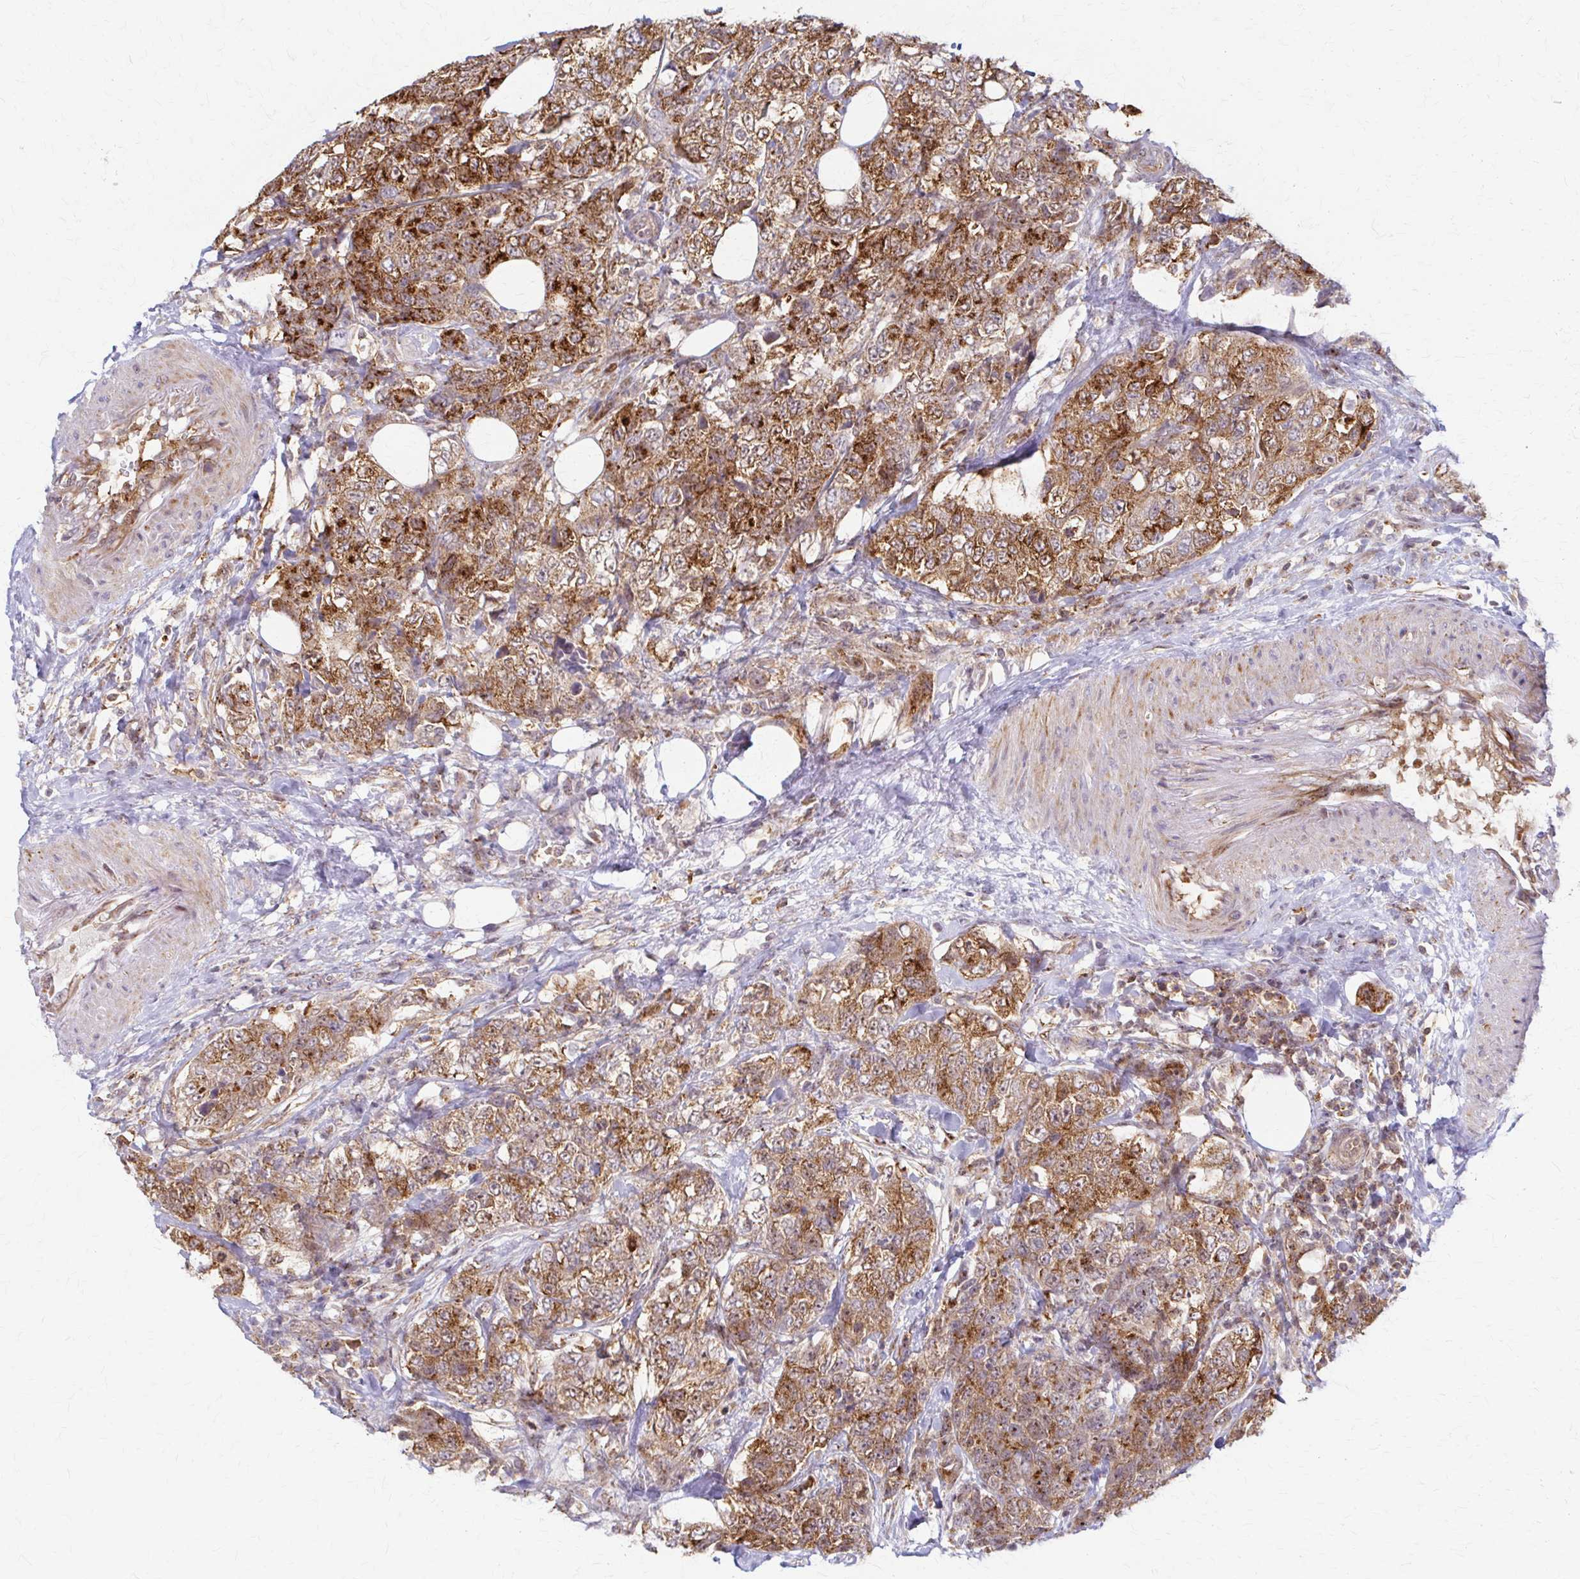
{"staining": {"intensity": "strong", "quantity": ">75%", "location": "cytoplasmic/membranous"}, "tissue": "urothelial cancer", "cell_type": "Tumor cells", "image_type": "cancer", "snomed": [{"axis": "morphology", "description": "Urothelial carcinoma, High grade"}, {"axis": "topography", "description": "Urinary bladder"}], "caption": "An immunohistochemistry image of tumor tissue is shown. Protein staining in brown highlights strong cytoplasmic/membranous positivity in urothelial cancer within tumor cells.", "gene": "ARHGAP35", "patient": {"sex": "female", "age": 78}}